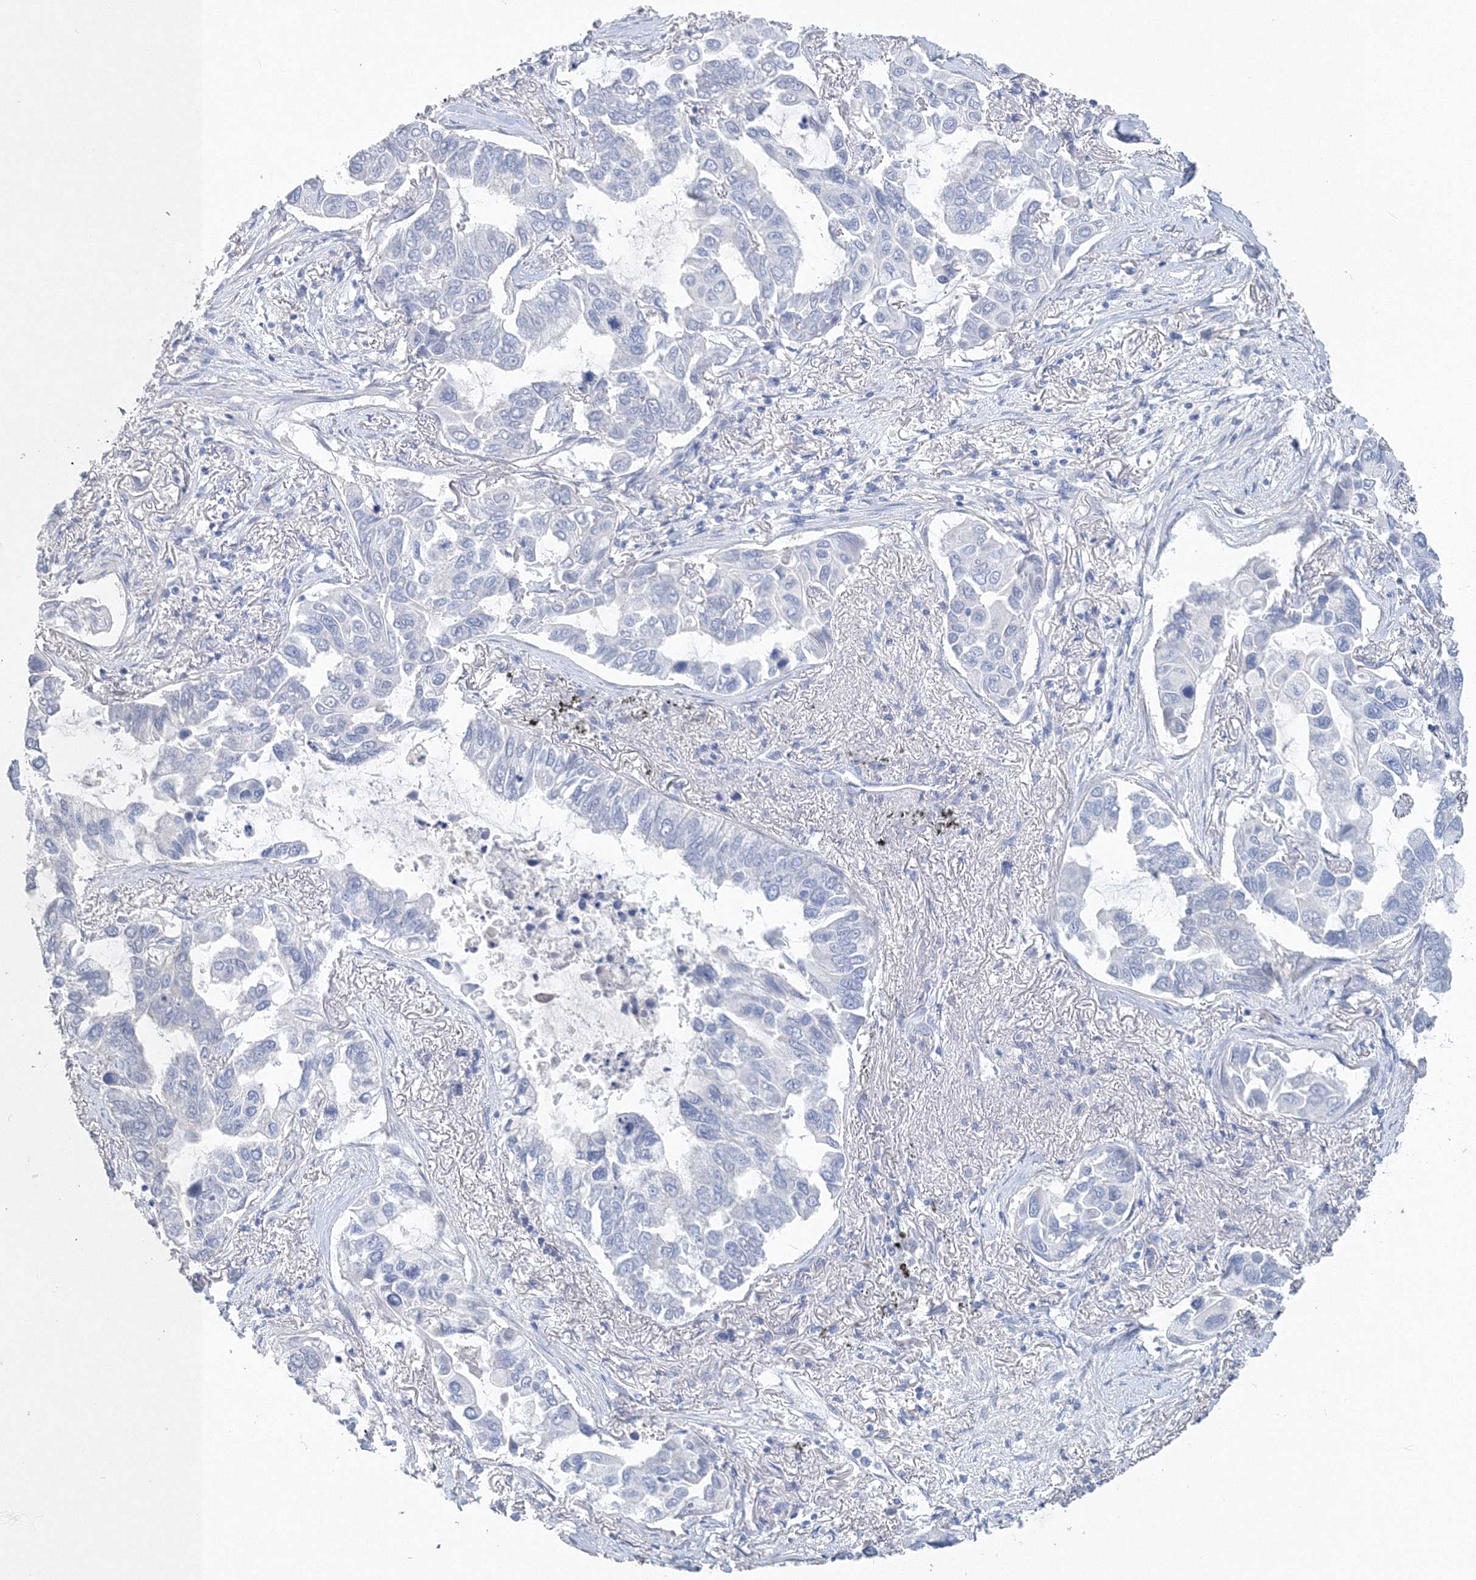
{"staining": {"intensity": "negative", "quantity": "none", "location": "none"}, "tissue": "lung cancer", "cell_type": "Tumor cells", "image_type": "cancer", "snomed": [{"axis": "morphology", "description": "Adenocarcinoma, NOS"}, {"axis": "topography", "description": "Lung"}], "caption": "An immunohistochemistry photomicrograph of lung cancer (adenocarcinoma) is shown. There is no staining in tumor cells of lung cancer (adenocarcinoma). (DAB (3,3'-diaminobenzidine) immunohistochemistry (IHC), high magnification).", "gene": "OSBPL6", "patient": {"sex": "male", "age": 64}}